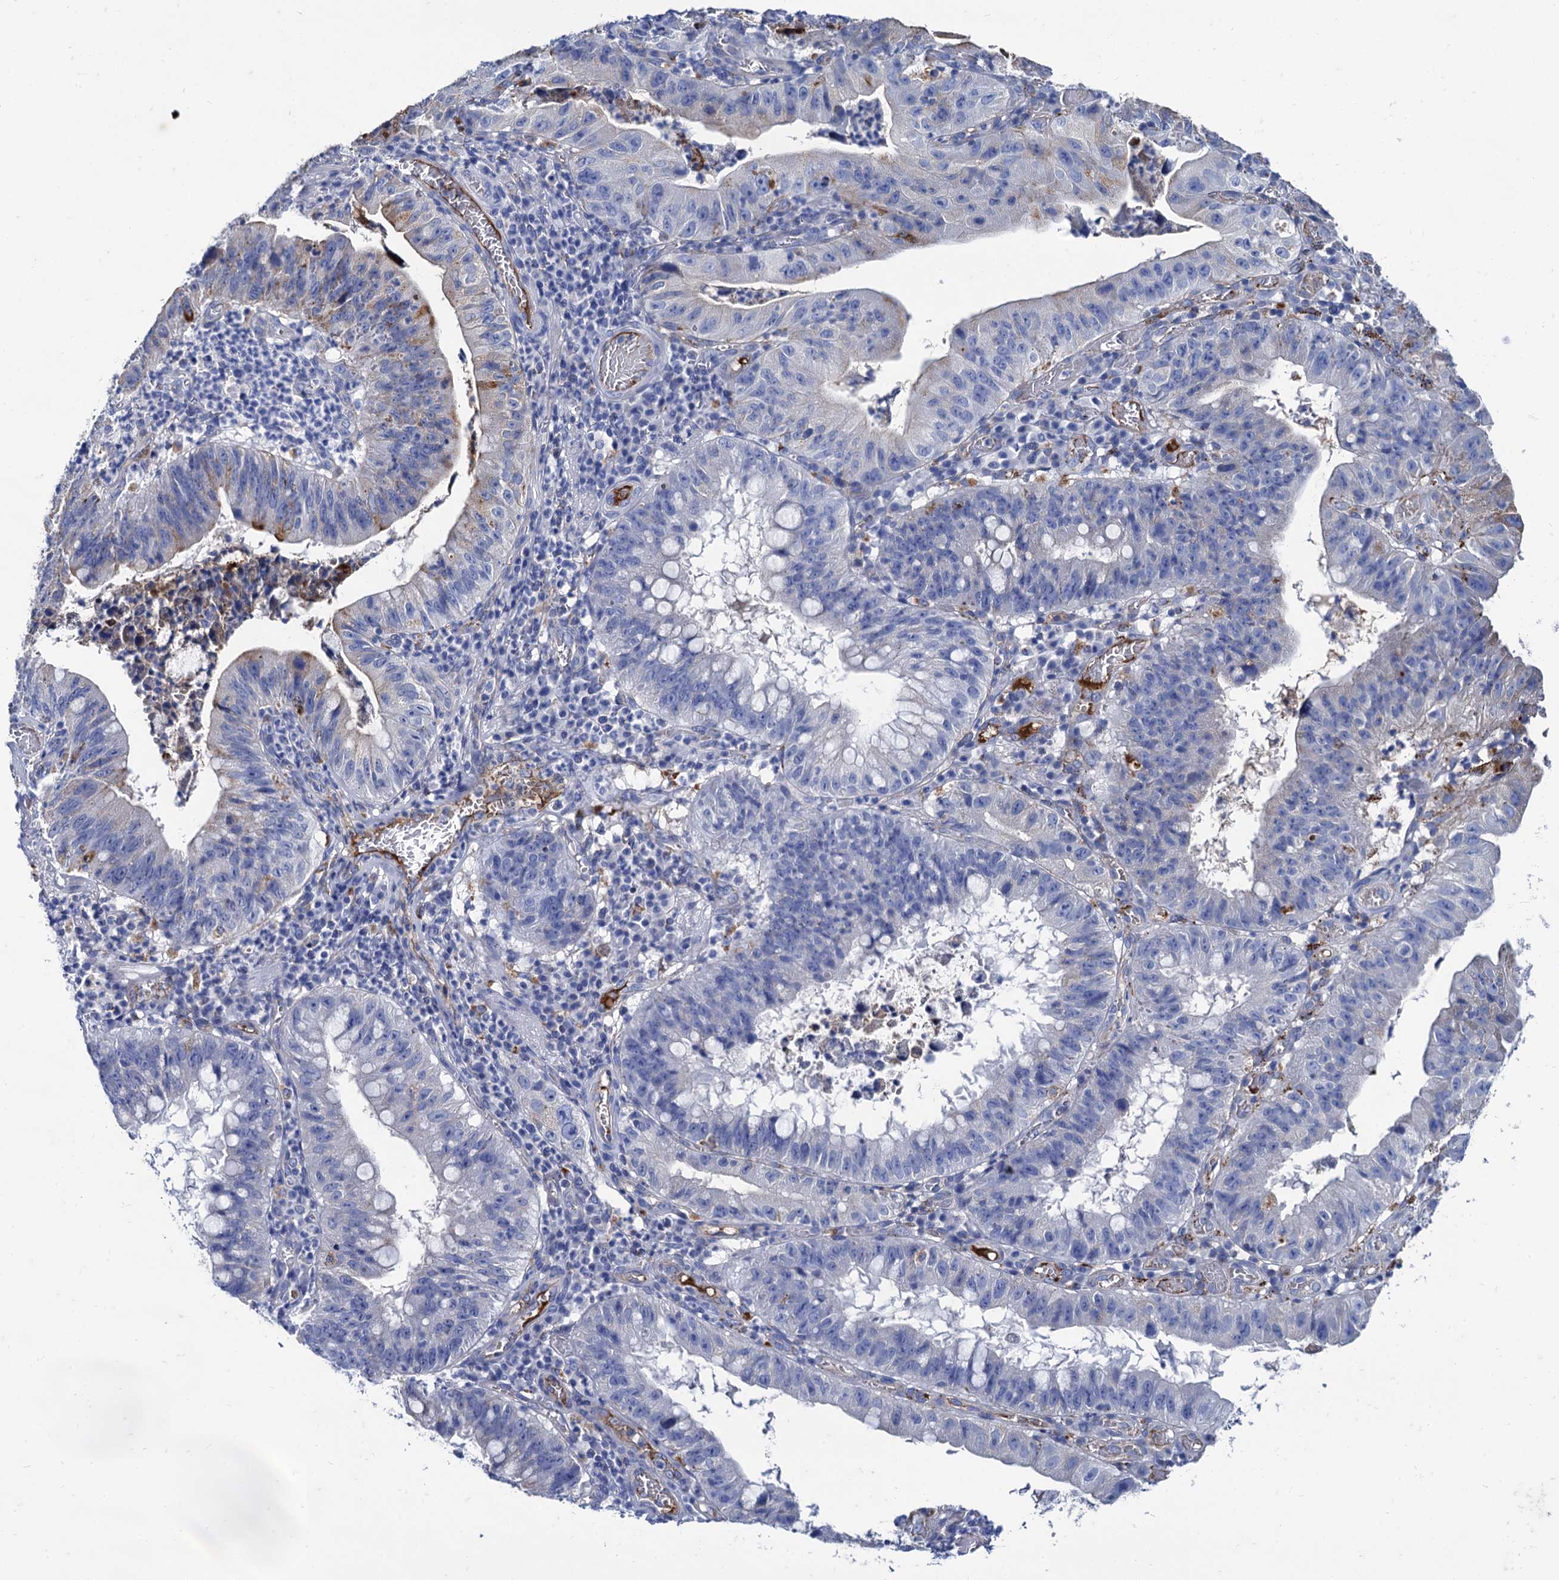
{"staining": {"intensity": "moderate", "quantity": "<25%", "location": "cytoplasmic/membranous"}, "tissue": "stomach cancer", "cell_type": "Tumor cells", "image_type": "cancer", "snomed": [{"axis": "morphology", "description": "Adenocarcinoma, NOS"}, {"axis": "topography", "description": "Stomach"}], "caption": "This image displays stomach cancer stained with immunohistochemistry to label a protein in brown. The cytoplasmic/membranous of tumor cells show moderate positivity for the protein. Nuclei are counter-stained blue.", "gene": "APOD", "patient": {"sex": "male", "age": 59}}